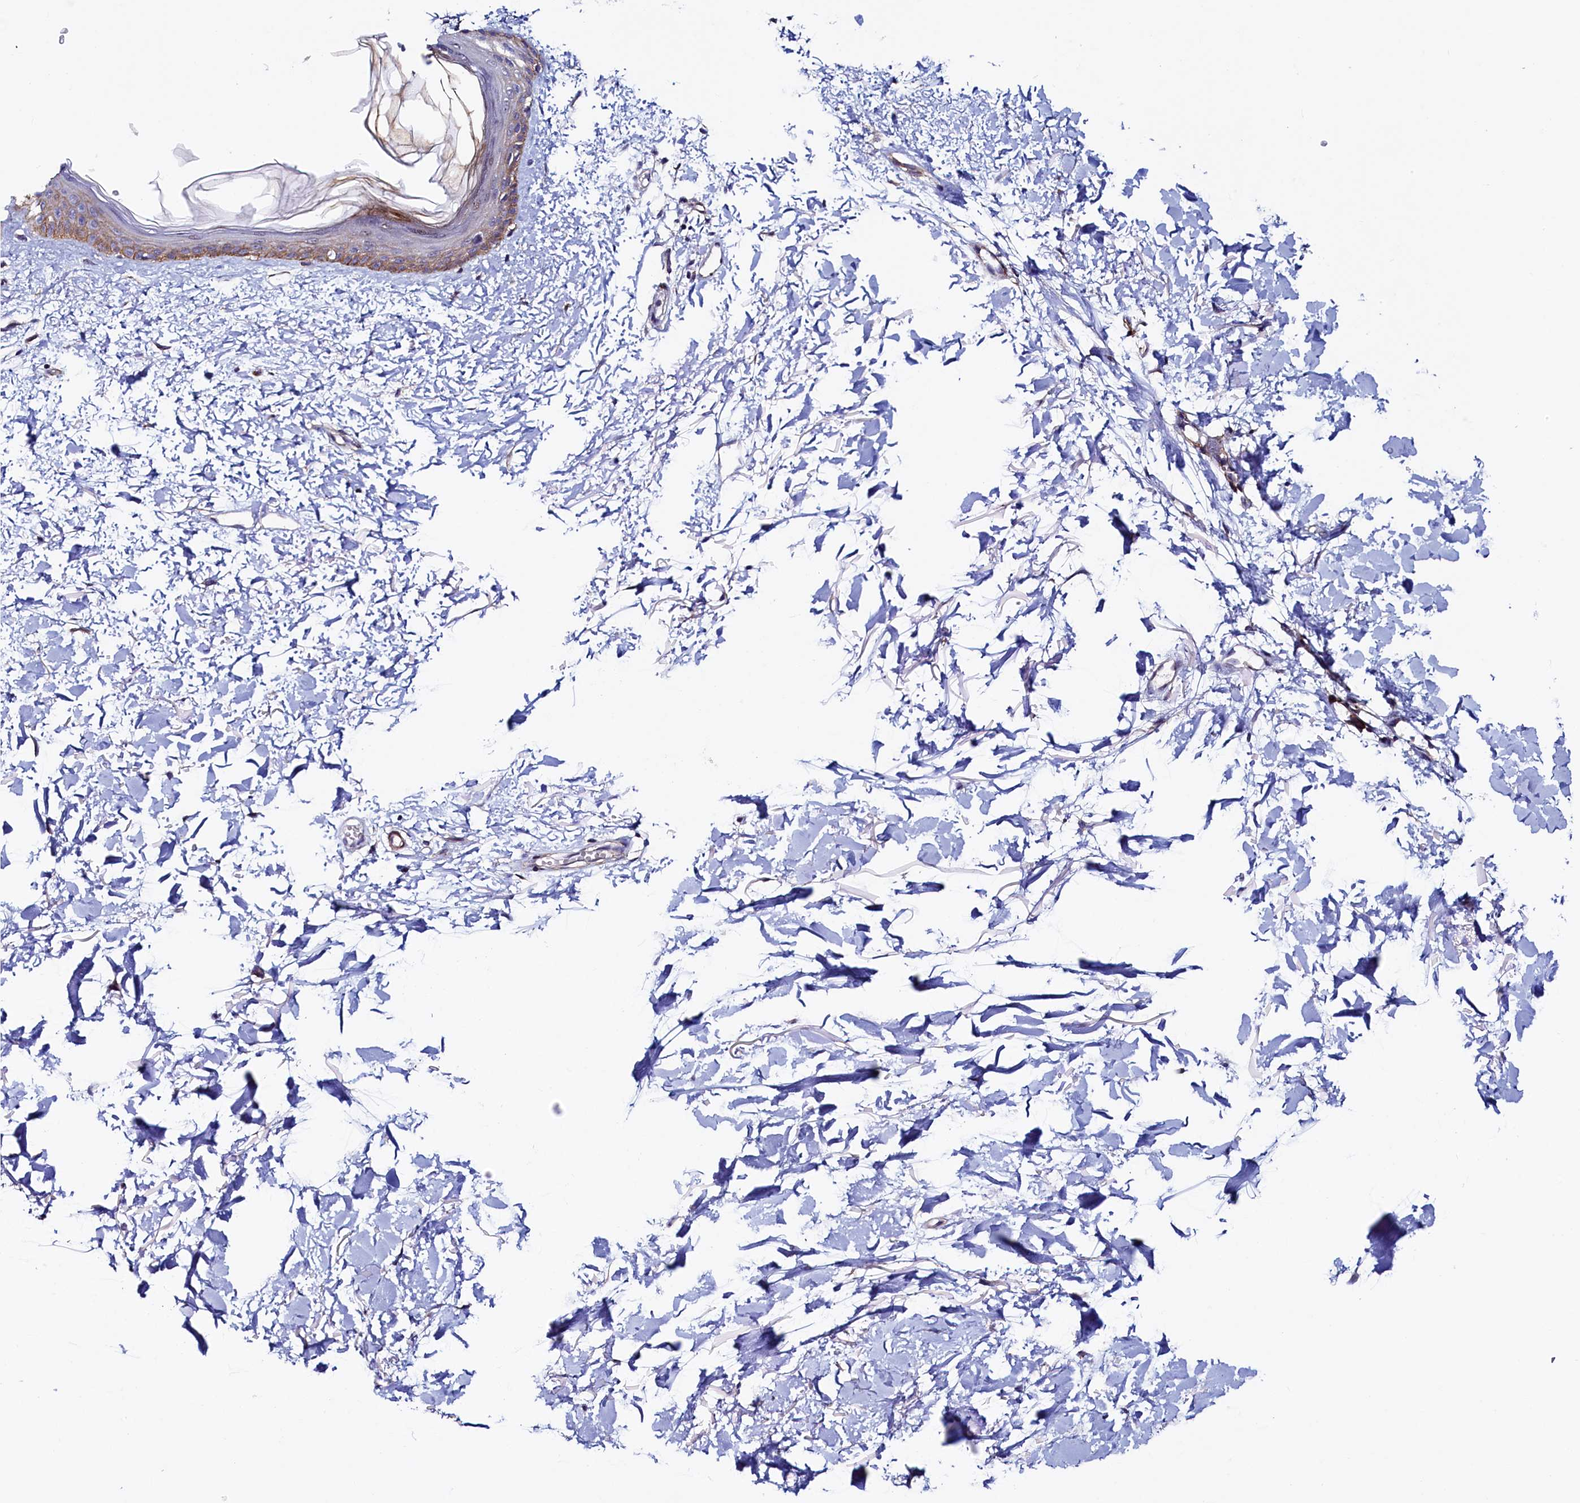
{"staining": {"intensity": "weak", "quantity": ">75%", "location": "cytoplasmic/membranous"}, "tissue": "skin", "cell_type": "Fibroblasts", "image_type": "normal", "snomed": [{"axis": "morphology", "description": "Normal tissue, NOS"}, {"axis": "topography", "description": "Skin"}], "caption": "The image displays staining of benign skin, revealing weak cytoplasmic/membranous protein positivity (brown color) within fibroblasts. (IHC, brightfield microscopy, high magnification).", "gene": "PACSIN3", "patient": {"sex": "female", "age": 58}}